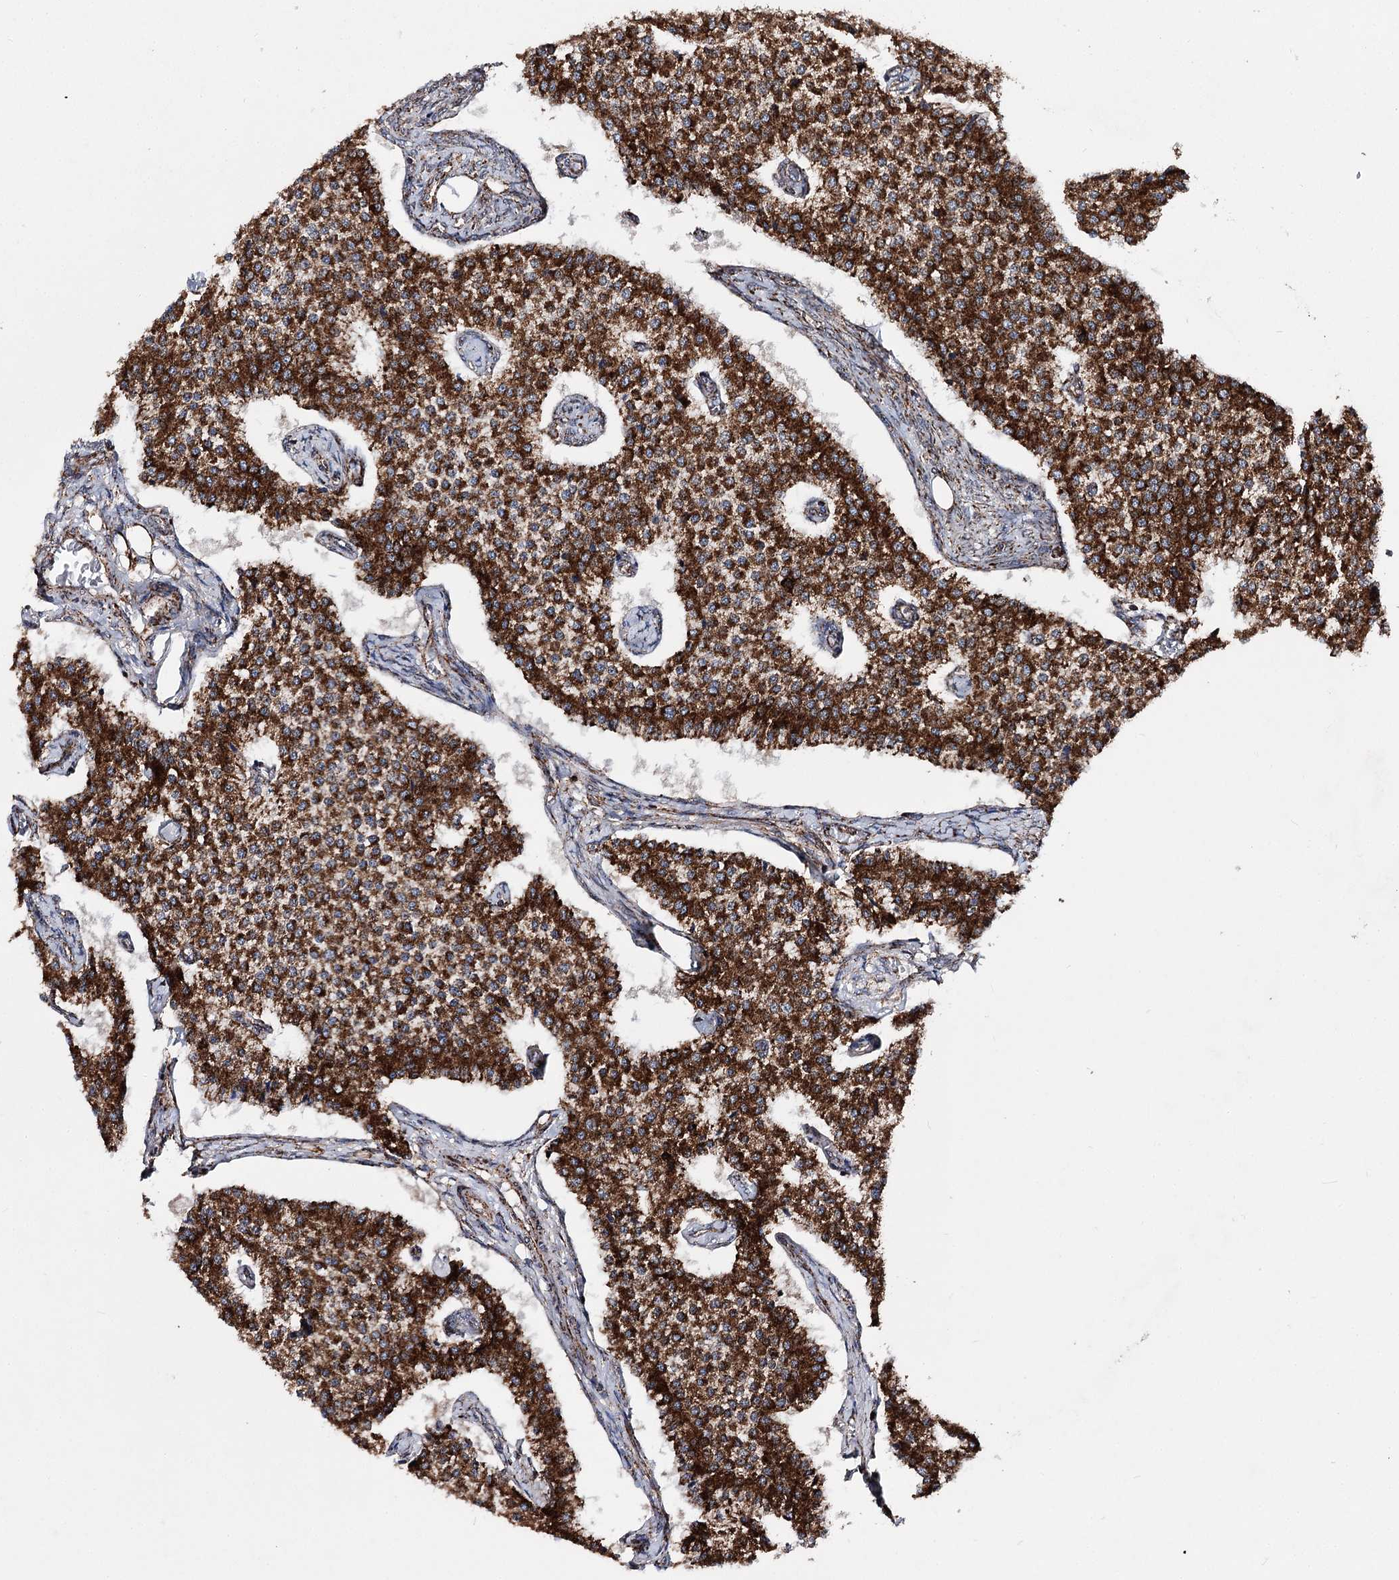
{"staining": {"intensity": "strong", "quantity": ">75%", "location": "cytoplasmic/membranous"}, "tissue": "carcinoid", "cell_type": "Tumor cells", "image_type": "cancer", "snomed": [{"axis": "morphology", "description": "Carcinoid, malignant, NOS"}, {"axis": "topography", "description": "Colon"}], "caption": "Approximately >75% of tumor cells in human carcinoid reveal strong cytoplasmic/membranous protein positivity as visualized by brown immunohistochemical staining.", "gene": "MSANTD2", "patient": {"sex": "female", "age": 52}}